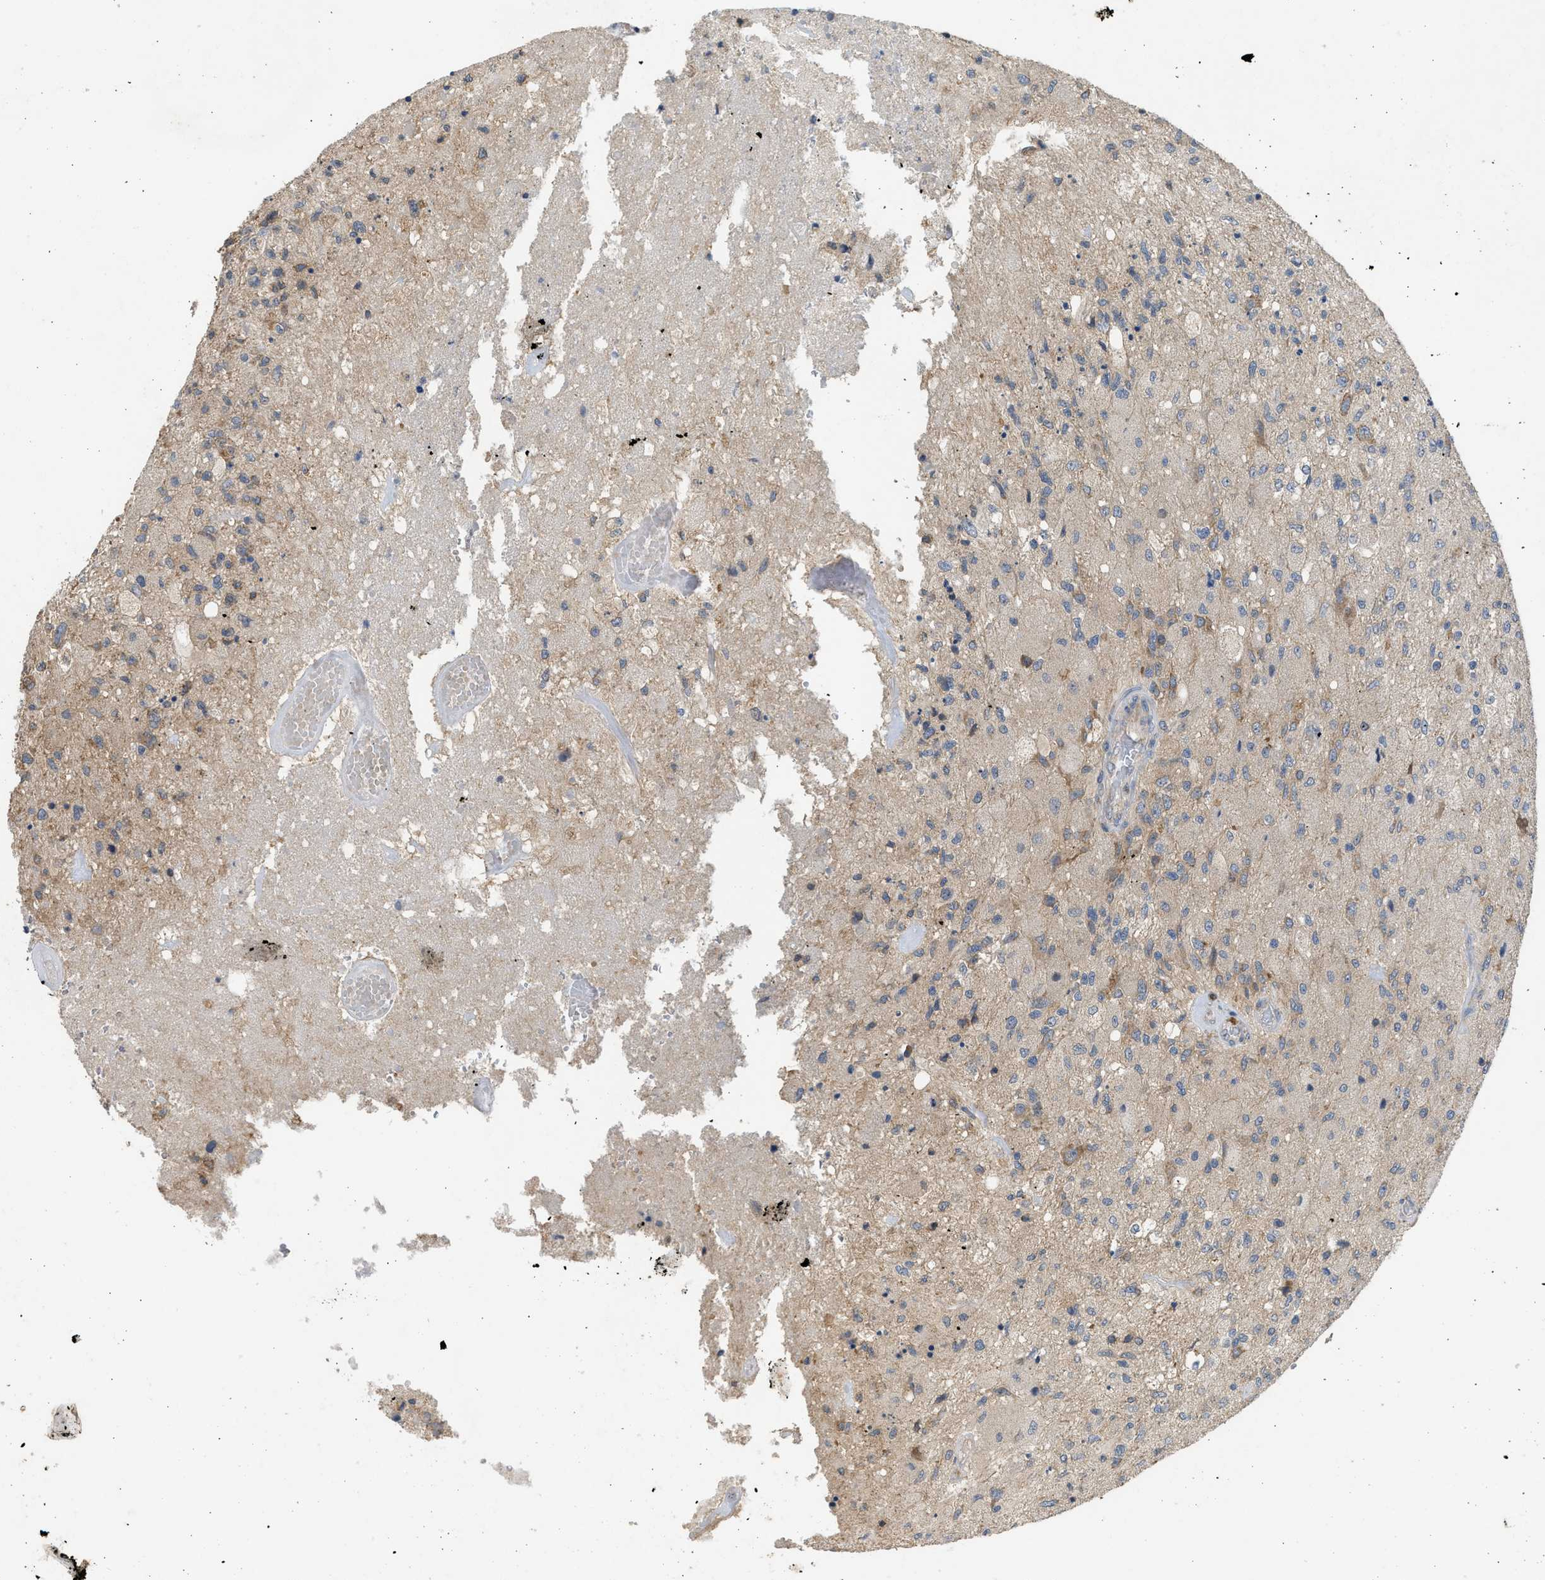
{"staining": {"intensity": "moderate", "quantity": "25%-75%", "location": "cytoplasmic/membranous"}, "tissue": "glioma", "cell_type": "Tumor cells", "image_type": "cancer", "snomed": [{"axis": "morphology", "description": "Normal tissue, NOS"}, {"axis": "morphology", "description": "Glioma, malignant, High grade"}, {"axis": "topography", "description": "Cerebral cortex"}], "caption": "Glioma tissue reveals moderate cytoplasmic/membranous expression in approximately 25%-75% of tumor cells, visualized by immunohistochemistry.", "gene": "CYP1A1", "patient": {"sex": "male", "age": 77}}